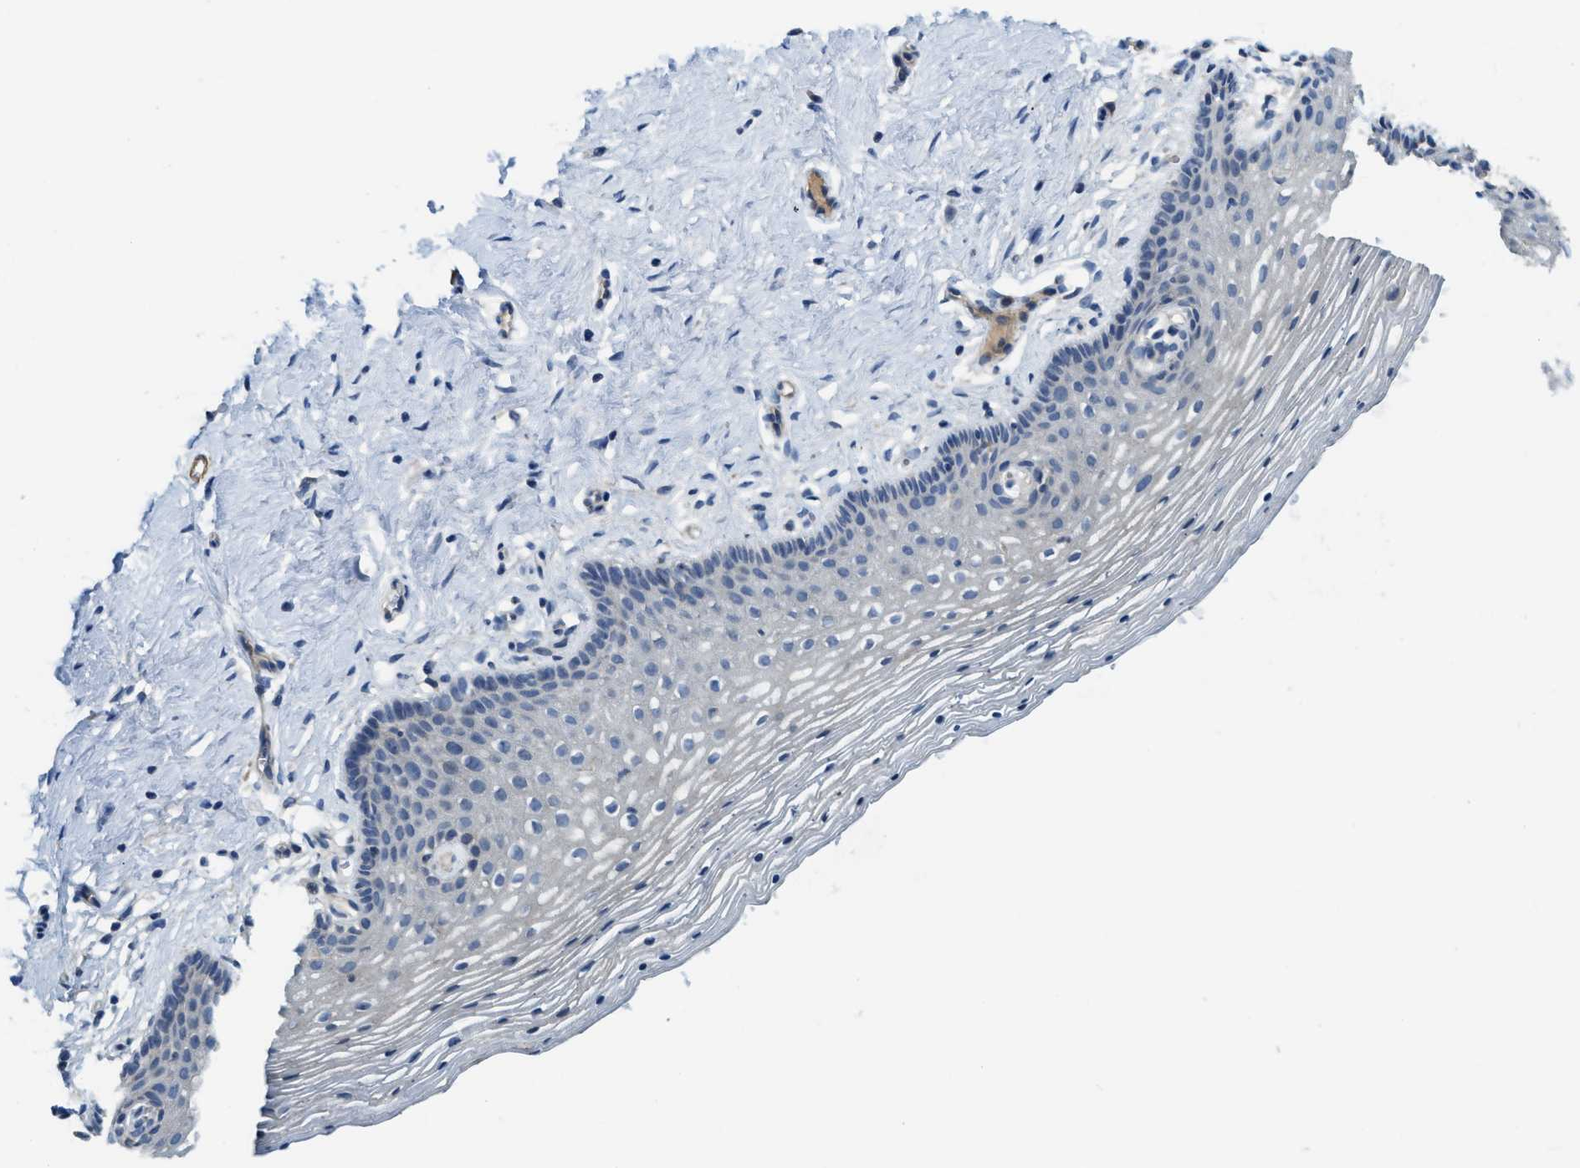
{"staining": {"intensity": "negative", "quantity": "none", "location": "none"}, "tissue": "vagina", "cell_type": "Squamous epithelial cells", "image_type": "normal", "snomed": [{"axis": "morphology", "description": "Normal tissue, NOS"}, {"axis": "topography", "description": "Vagina"}], "caption": "A high-resolution photomicrograph shows immunohistochemistry (IHC) staining of benign vagina, which displays no significant positivity in squamous epithelial cells. (Brightfield microscopy of DAB IHC at high magnification).", "gene": "BMPR1A", "patient": {"sex": "female", "age": 32}}